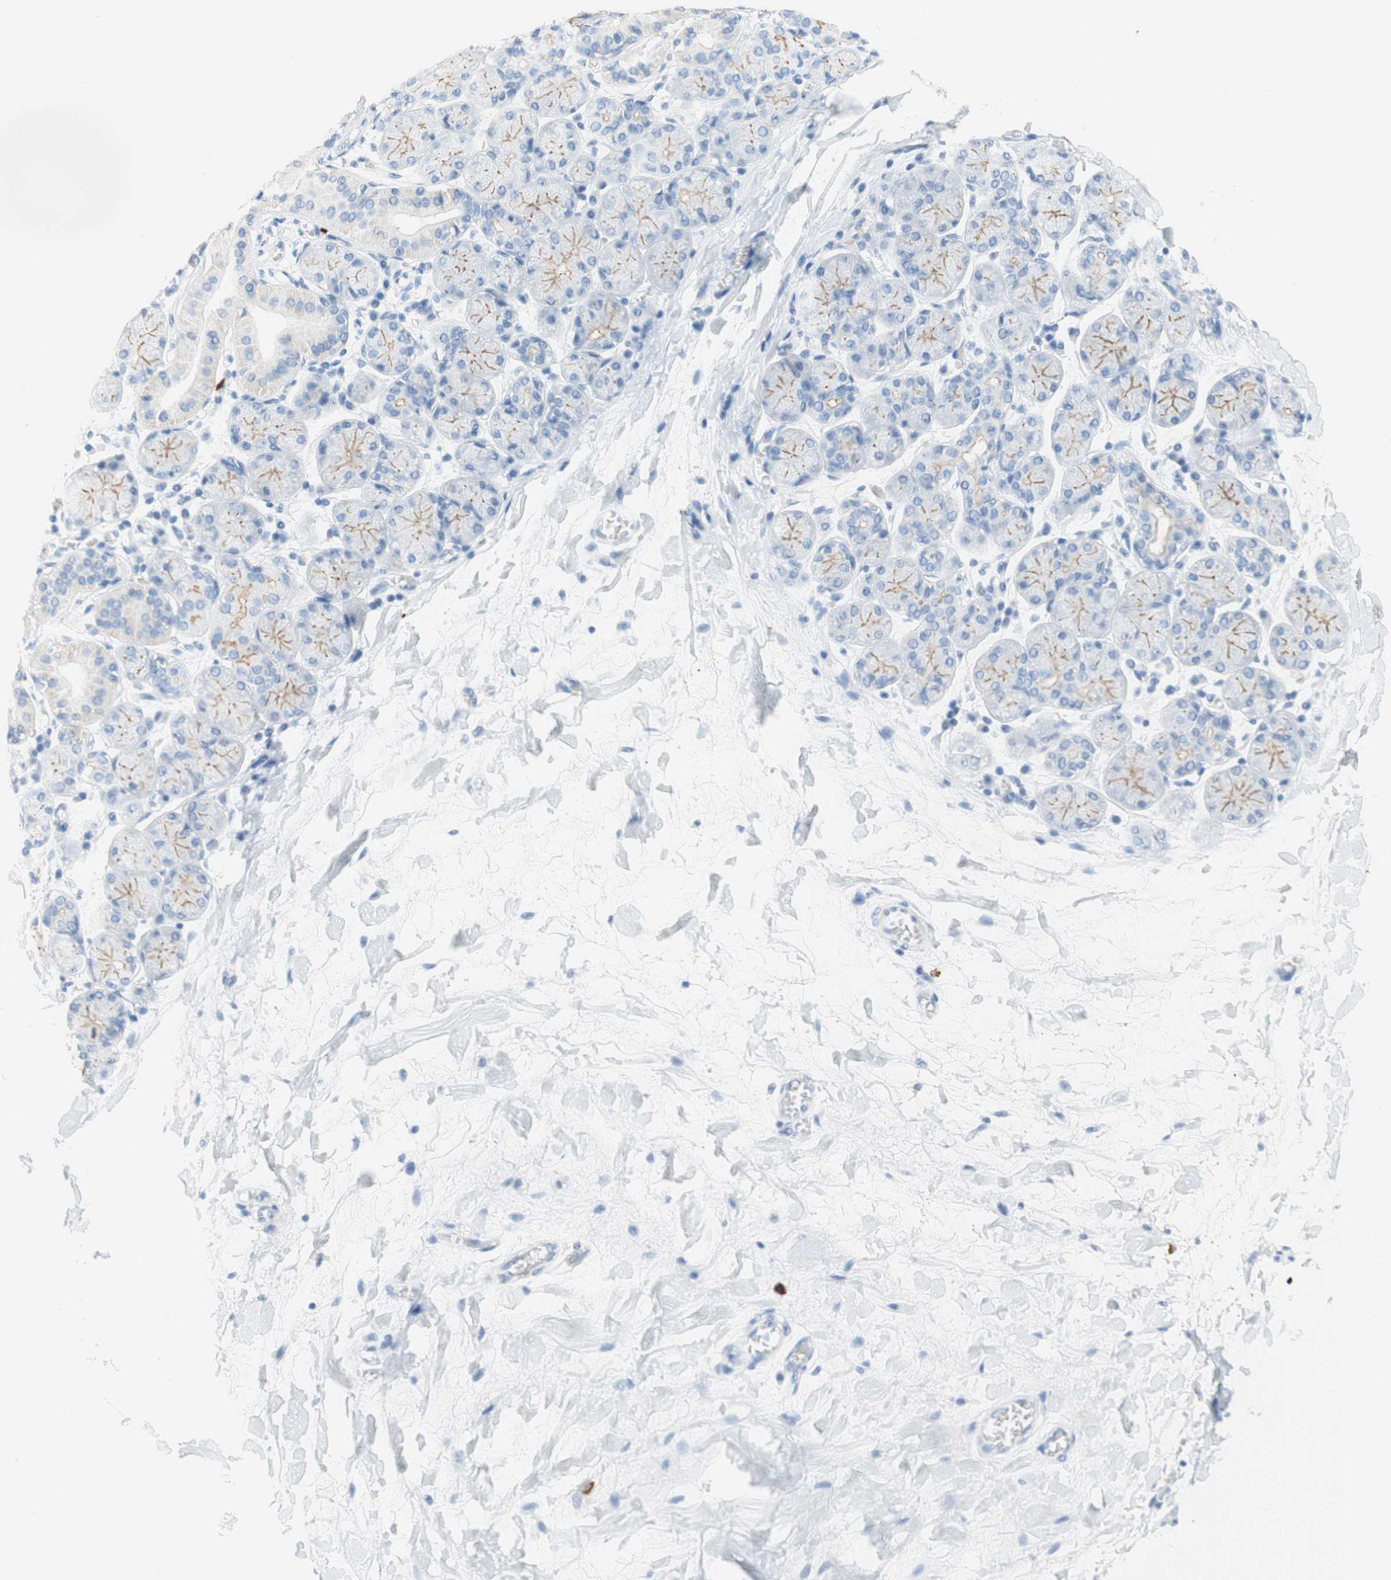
{"staining": {"intensity": "moderate", "quantity": "25%-75%", "location": "cytoplasmic/membranous"}, "tissue": "salivary gland", "cell_type": "Glandular cells", "image_type": "normal", "snomed": [{"axis": "morphology", "description": "Normal tissue, NOS"}, {"axis": "topography", "description": "Salivary gland"}], "caption": "Immunohistochemistry (DAB) staining of unremarkable human salivary gland exhibits moderate cytoplasmic/membranous protein staining in approximately 25%-75% of glandular cells. The staining was performed using DAB (3,3'-diaminobenzidine) to visualize the protein expression in brown, while the nuclei were stained in blue with hematoxylin (Magnification: 20x).", "gene": "CEACAM1", "patient": {"sex": "female", "age": 24}}